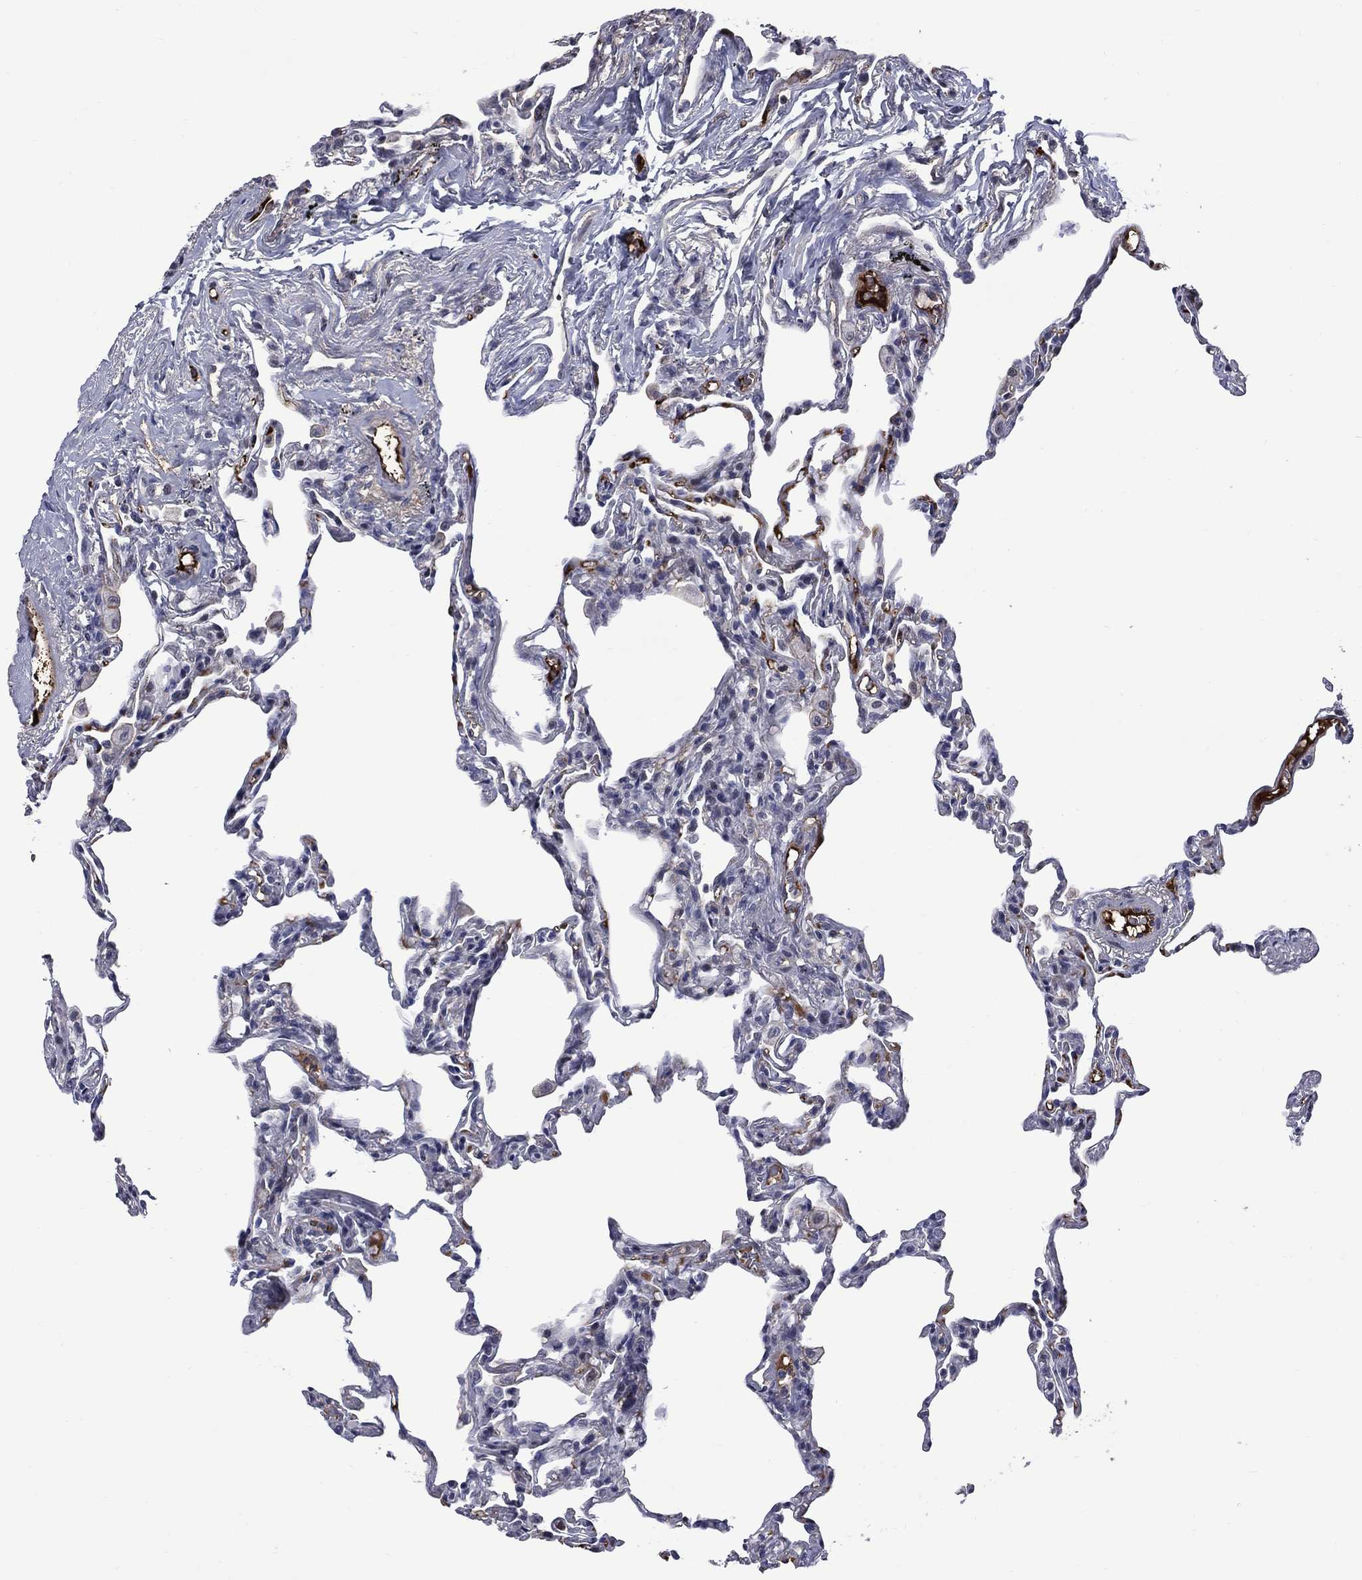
{"staining": {"intensity": "negative", "quantity": "none", "location": "none"}, "tissue": "lung", "cell_type": "Alveolar cells", "image_type": "normal", "snomed": [{"axis": "morphology", "description": "Normal tissue, NOS"}, {"axis": "topography", "description": "Lung"}], "caption": "The immunohistochemistry (IHC) photomicrograph has no significant positivity in alveolar cells of lung. (DAB immunohistochemistry with hematoxylin counter stain).", "gene": "FGG", "patient": {"sex": "female", "age": 57}}